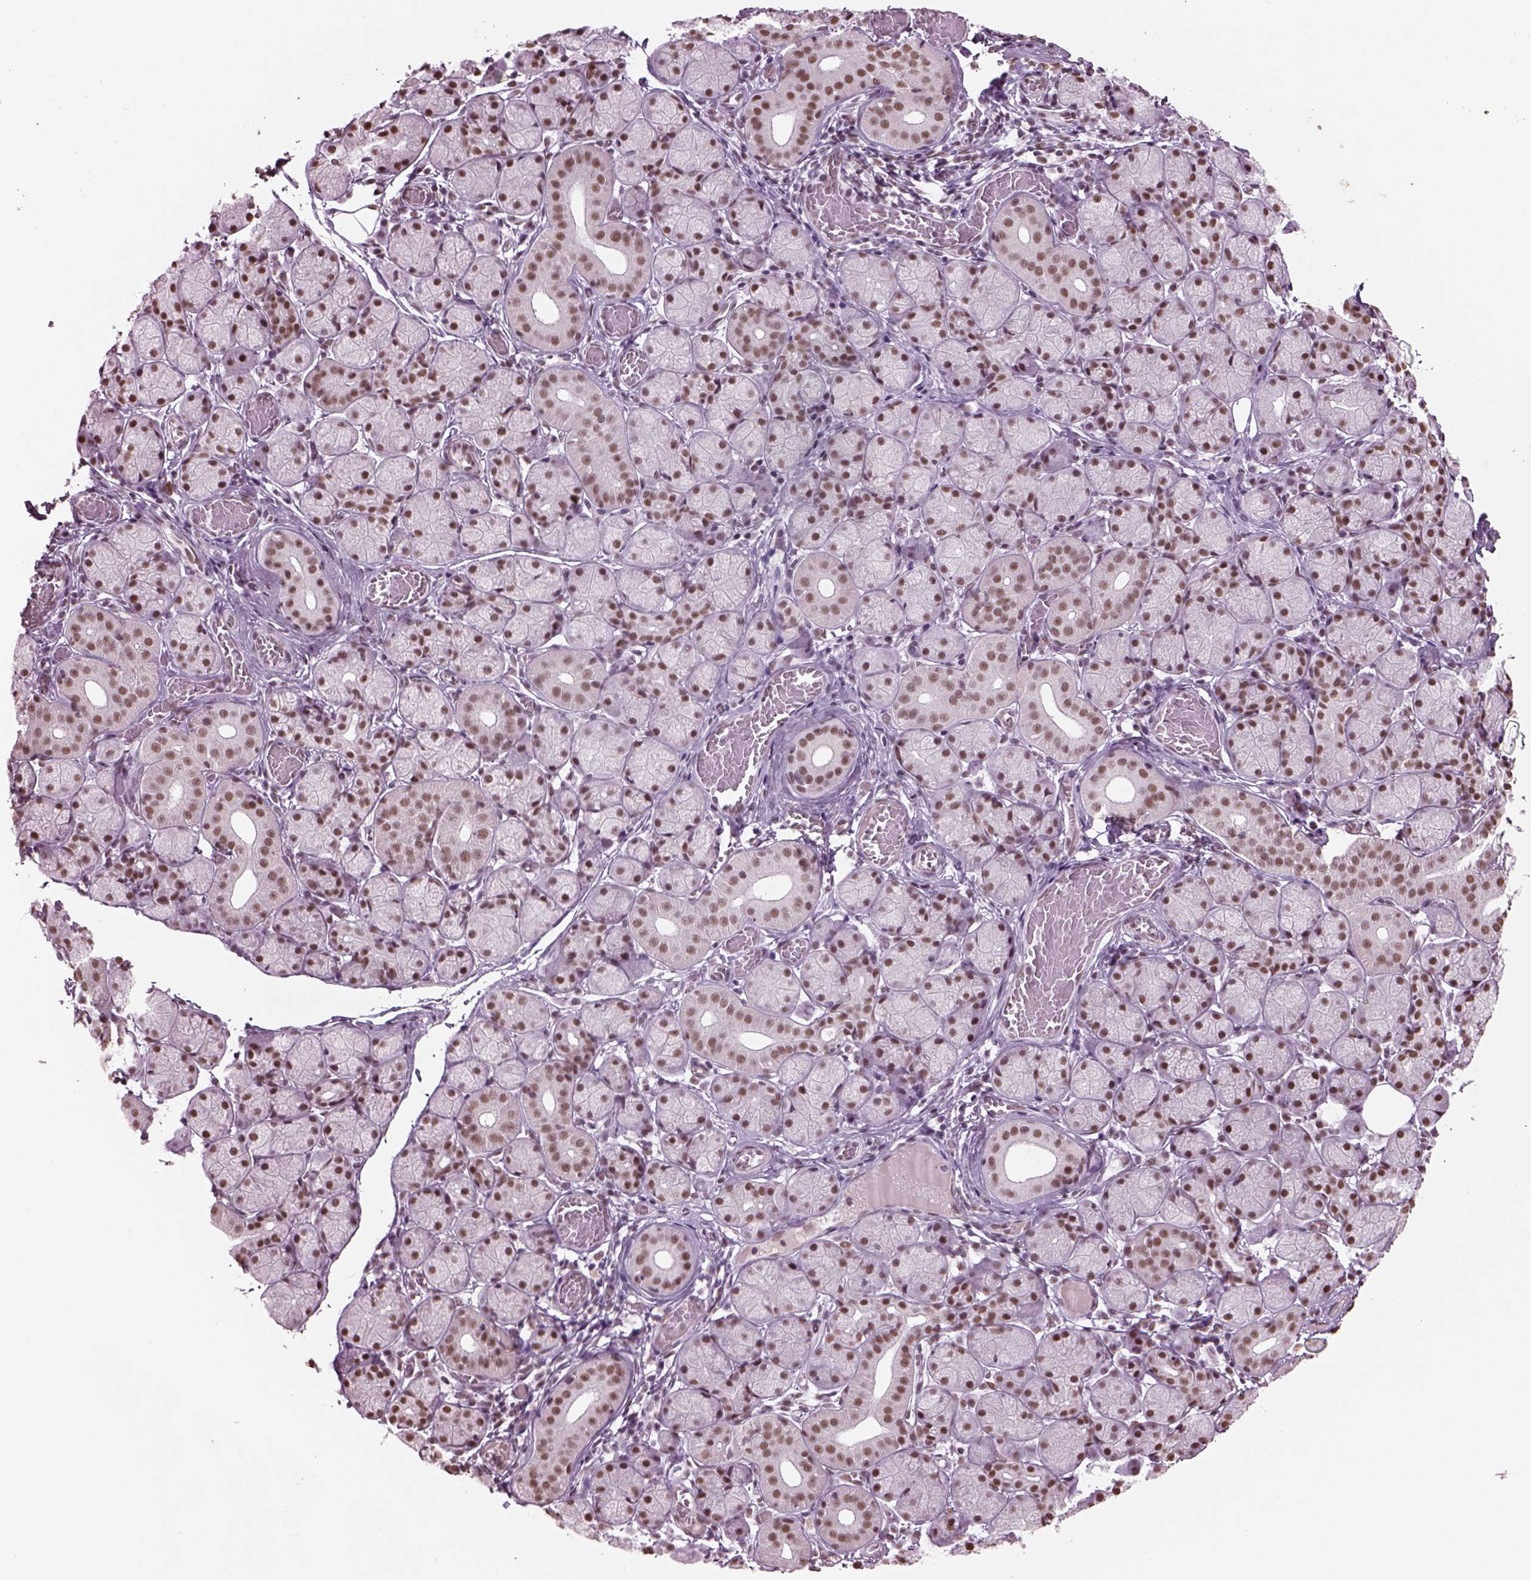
{"staining": {"intensity": "moderate", "quantity": ">75%", "location": "nuclear"}, "tissue": "salivary gland", "cell_type": "Glandular cells", "image_type": "normal", "snomed": [{"axis": "morphology", "description": "Normal tissue, NOS"}, {"axis": "topography", "description": "Salivary gland"}, {"axis": "topography", "description": "Peripheral nerve tissue"}], "caption": "Immunohistochemistry (IHC) micrograph of benign salivary gland stained for a protein (brown), which exhibits medium levels of moderate nuclear positivity in about >75% of glandular cells.", "gene": "SEPHS1", "patient": {"sex": "female", "age": 24}}